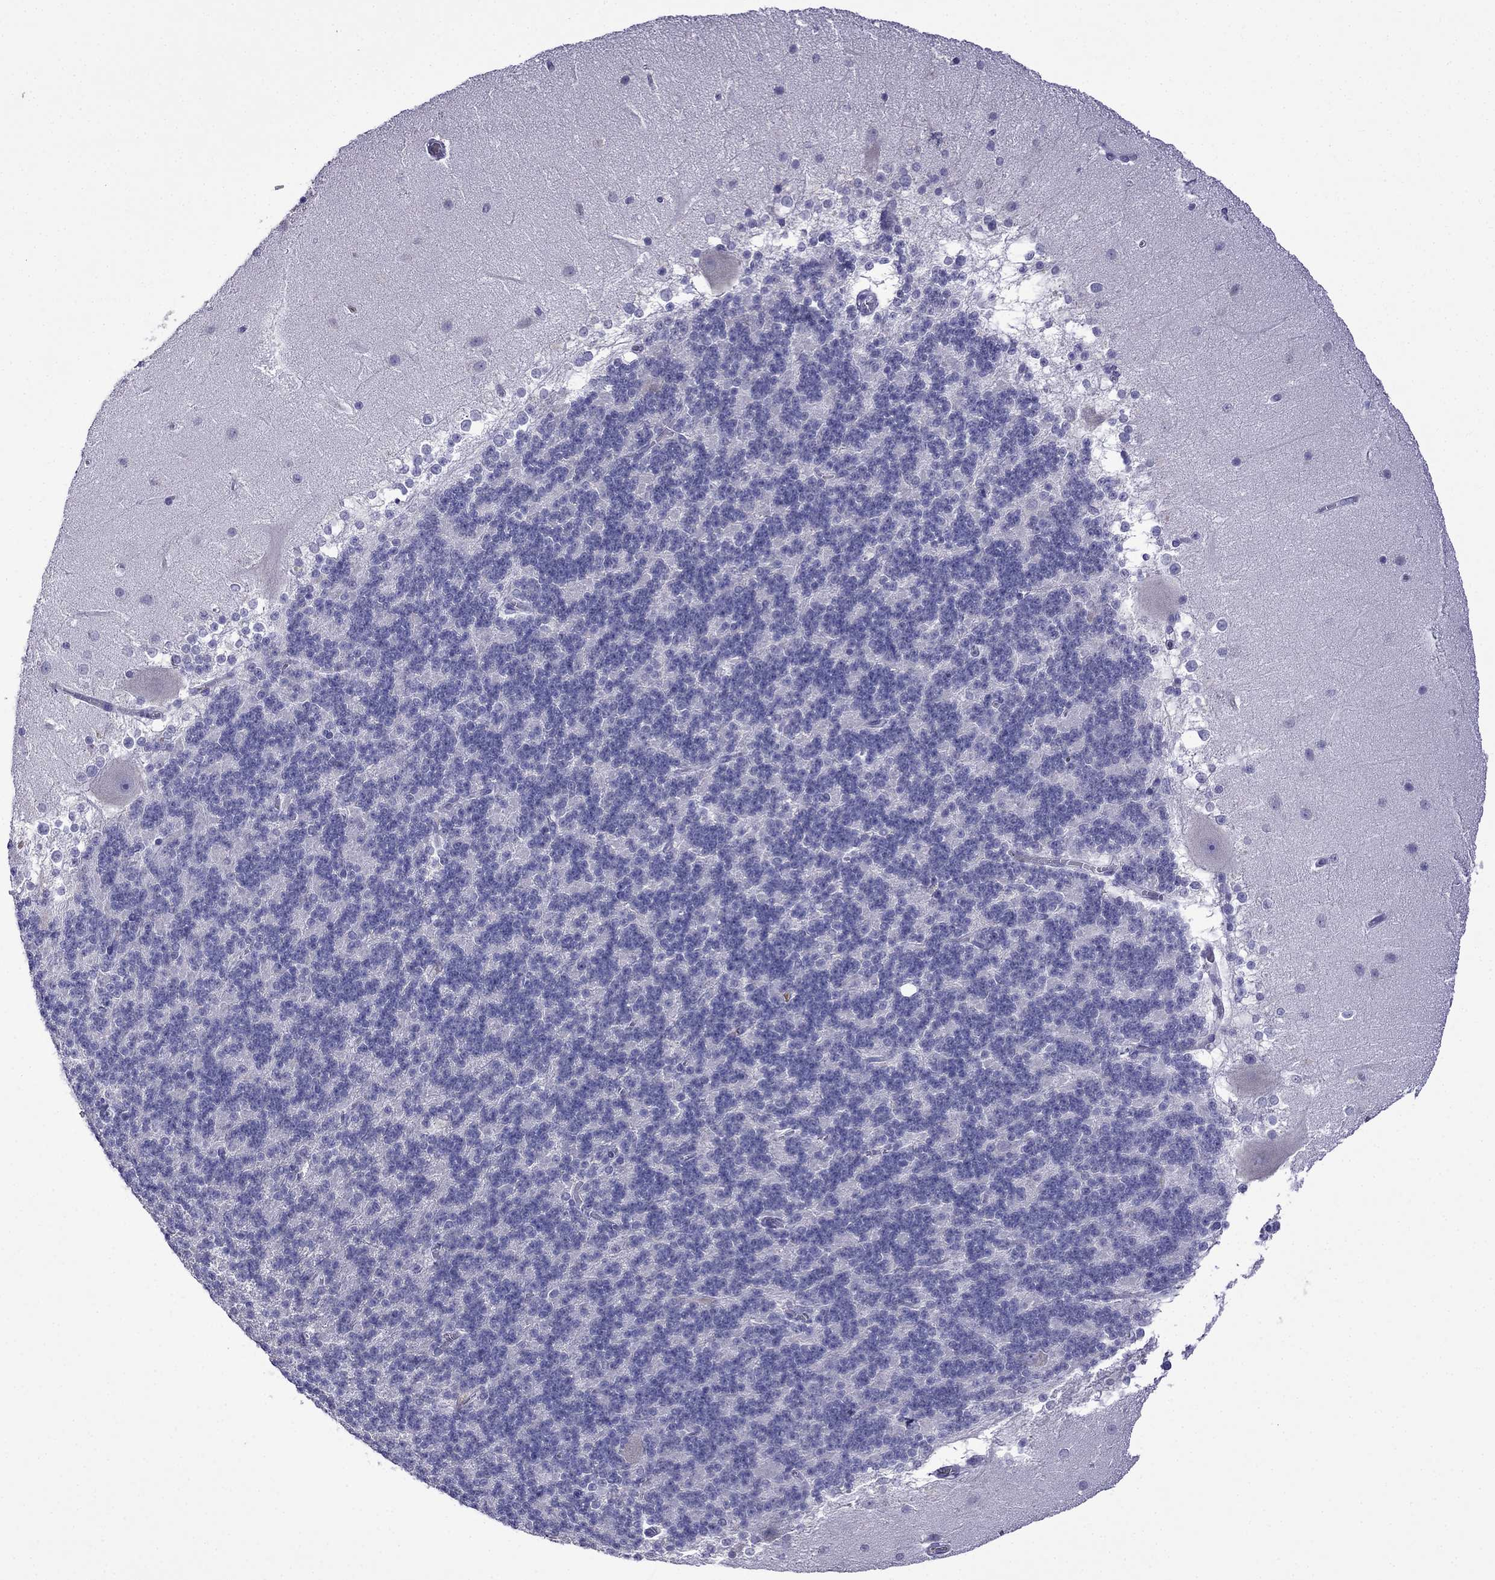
{"staining": {"intensity": "negative", "quantity": "none", "location": "none"}, "tissue": "cerebellum", "cell_type": "Cells in granular layer", "image_type": "normal", "snomed": [{"axis": "morphology", "description": "Normal tissue, NOS"}, {"axis": "topography", "description": "Cerebellum"}], "caption": "DAB immunohistochemical staining of unremarkable cerebellum demonstrates no significant staining in cells in granular layer.", "gene": "CDHR4", "patient": {"sex": "female", "age": 19}}